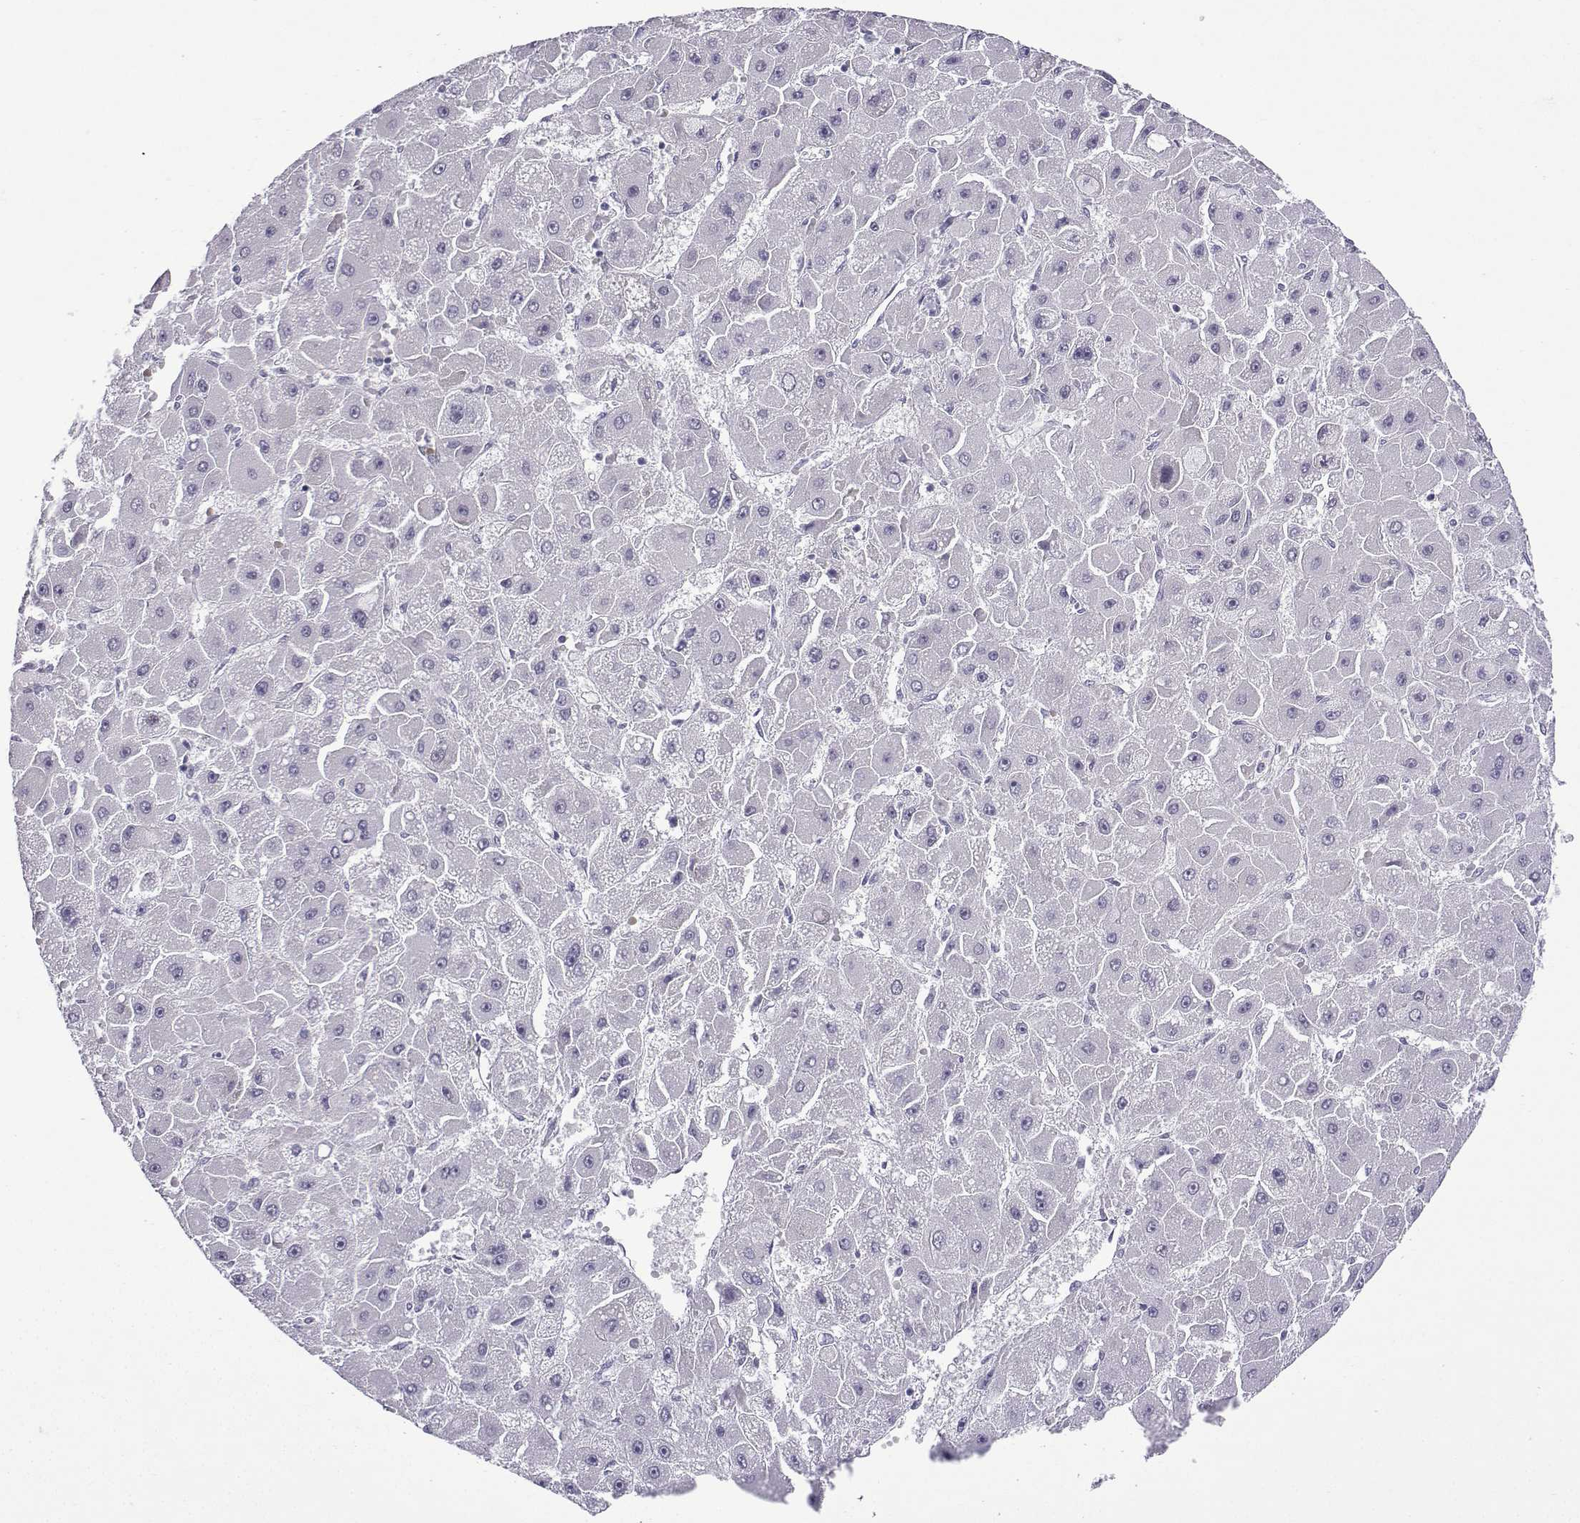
{"staining": {"intensity": "negative", "quantity": "none", "location": "none"}, "tissue": "liver cancer", "cell_type": "Tumor cells", "image_type": "cancer", "snomed": [{"axis": "morphology", "description": "Carcinoma, Hepatocellular, NOS"}, {"axis": "topography", "description": "Liver"}], "caption": "A photomicrograph of human liver cancer (hepatocellular carcinoma) is negative for staining in tumor cells.", "gene": "CFAP53", "patient": {"sex": "female", "age": 25}}